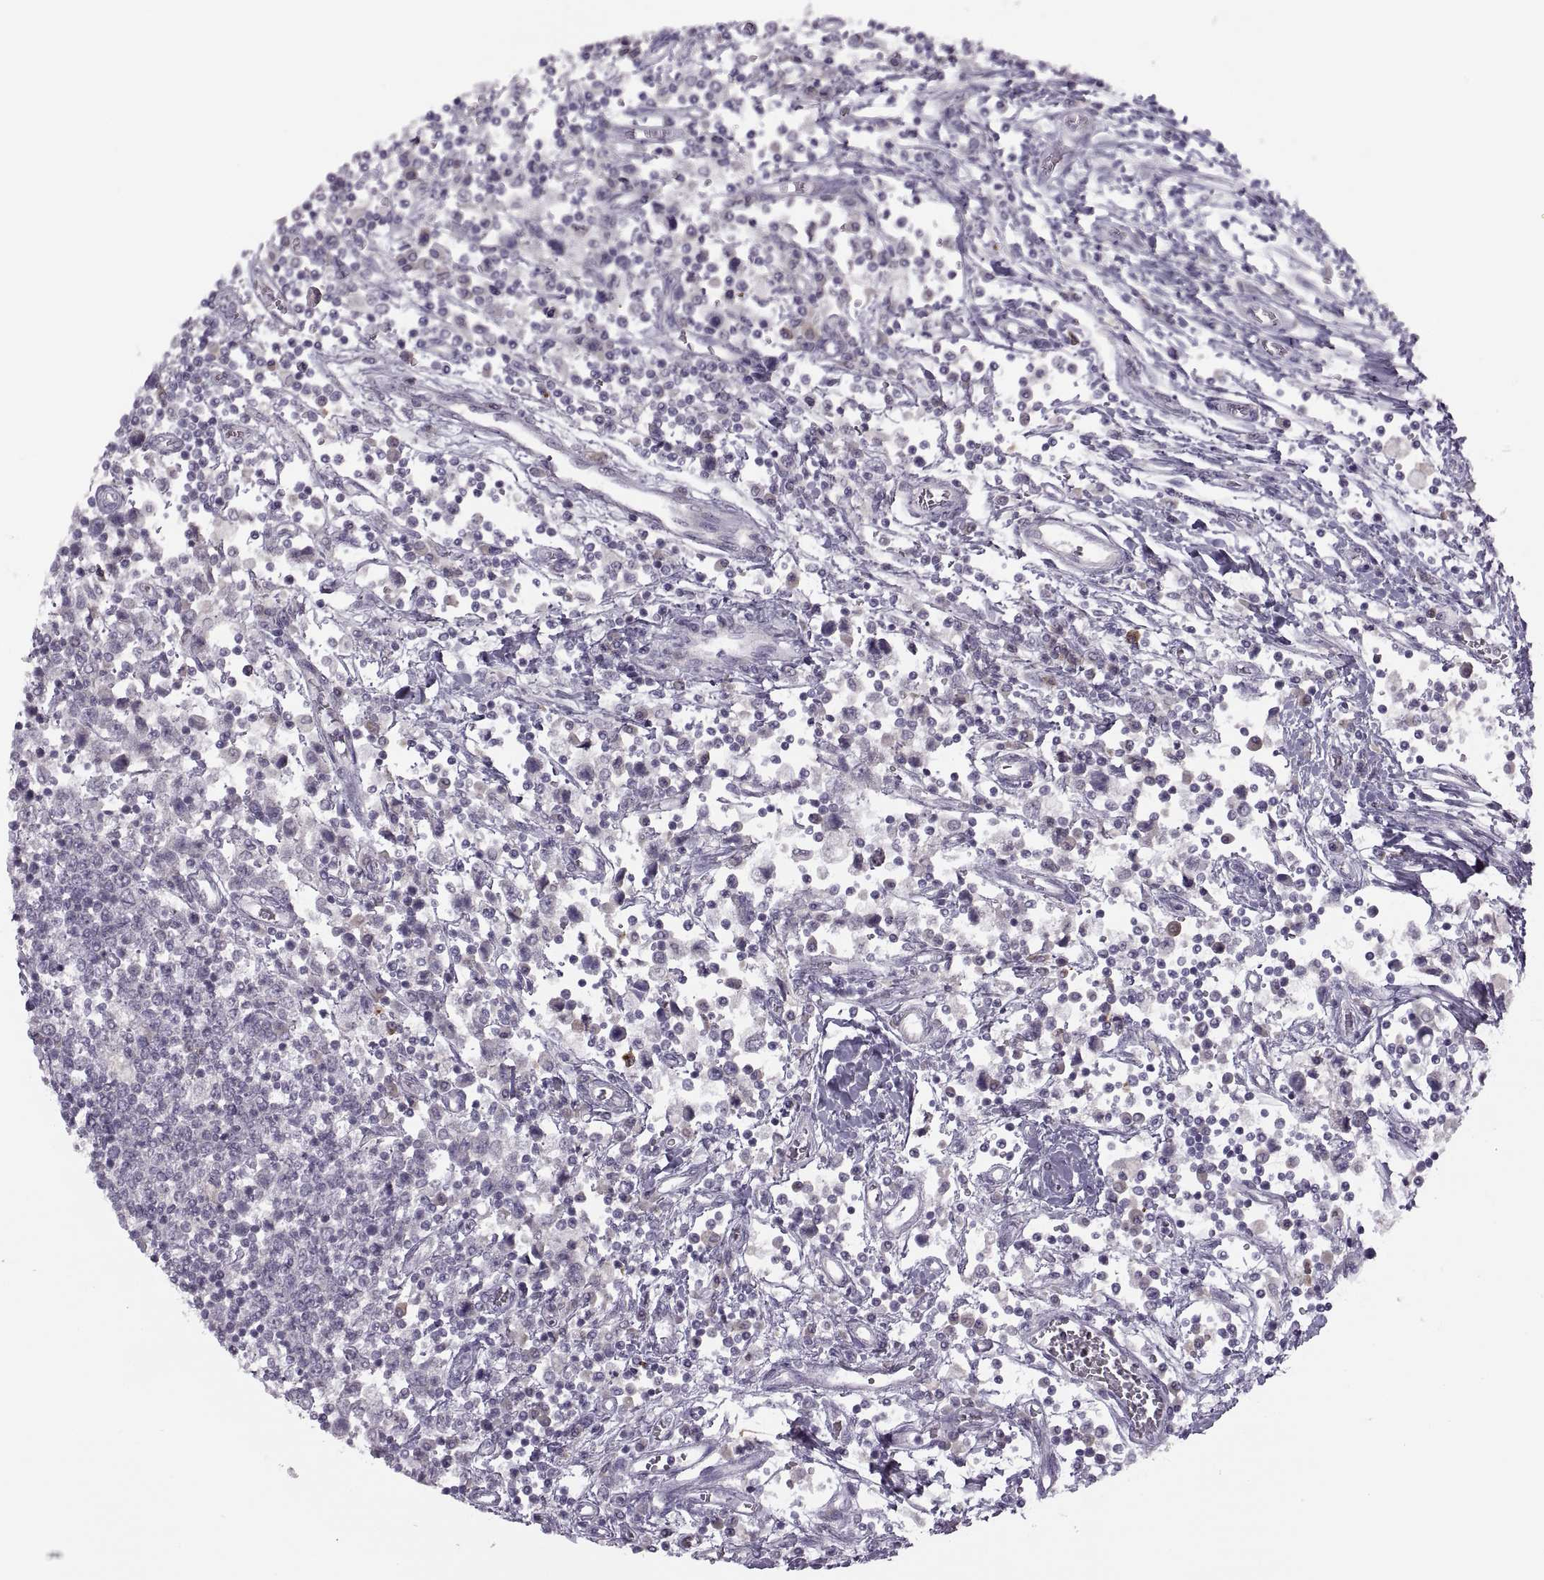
{"staining": {"intensity": "negative", "quantity": "none", "location": "none"}, "tissue": "testis cancer", "cell_type": "Tumor cells", "image_type": "cancer", "snomed": [{"axis": "morphology", "description": "Seminoma, NOS"}, {"axis": "topography", "description": "Testis"}], "caption": "Testis cancer (seminoma) was stained to show a protein in brown. There is no significant expression in tumor cells.", "gene": "H2AP", "patient": {"sex": "male", "age": 34}}